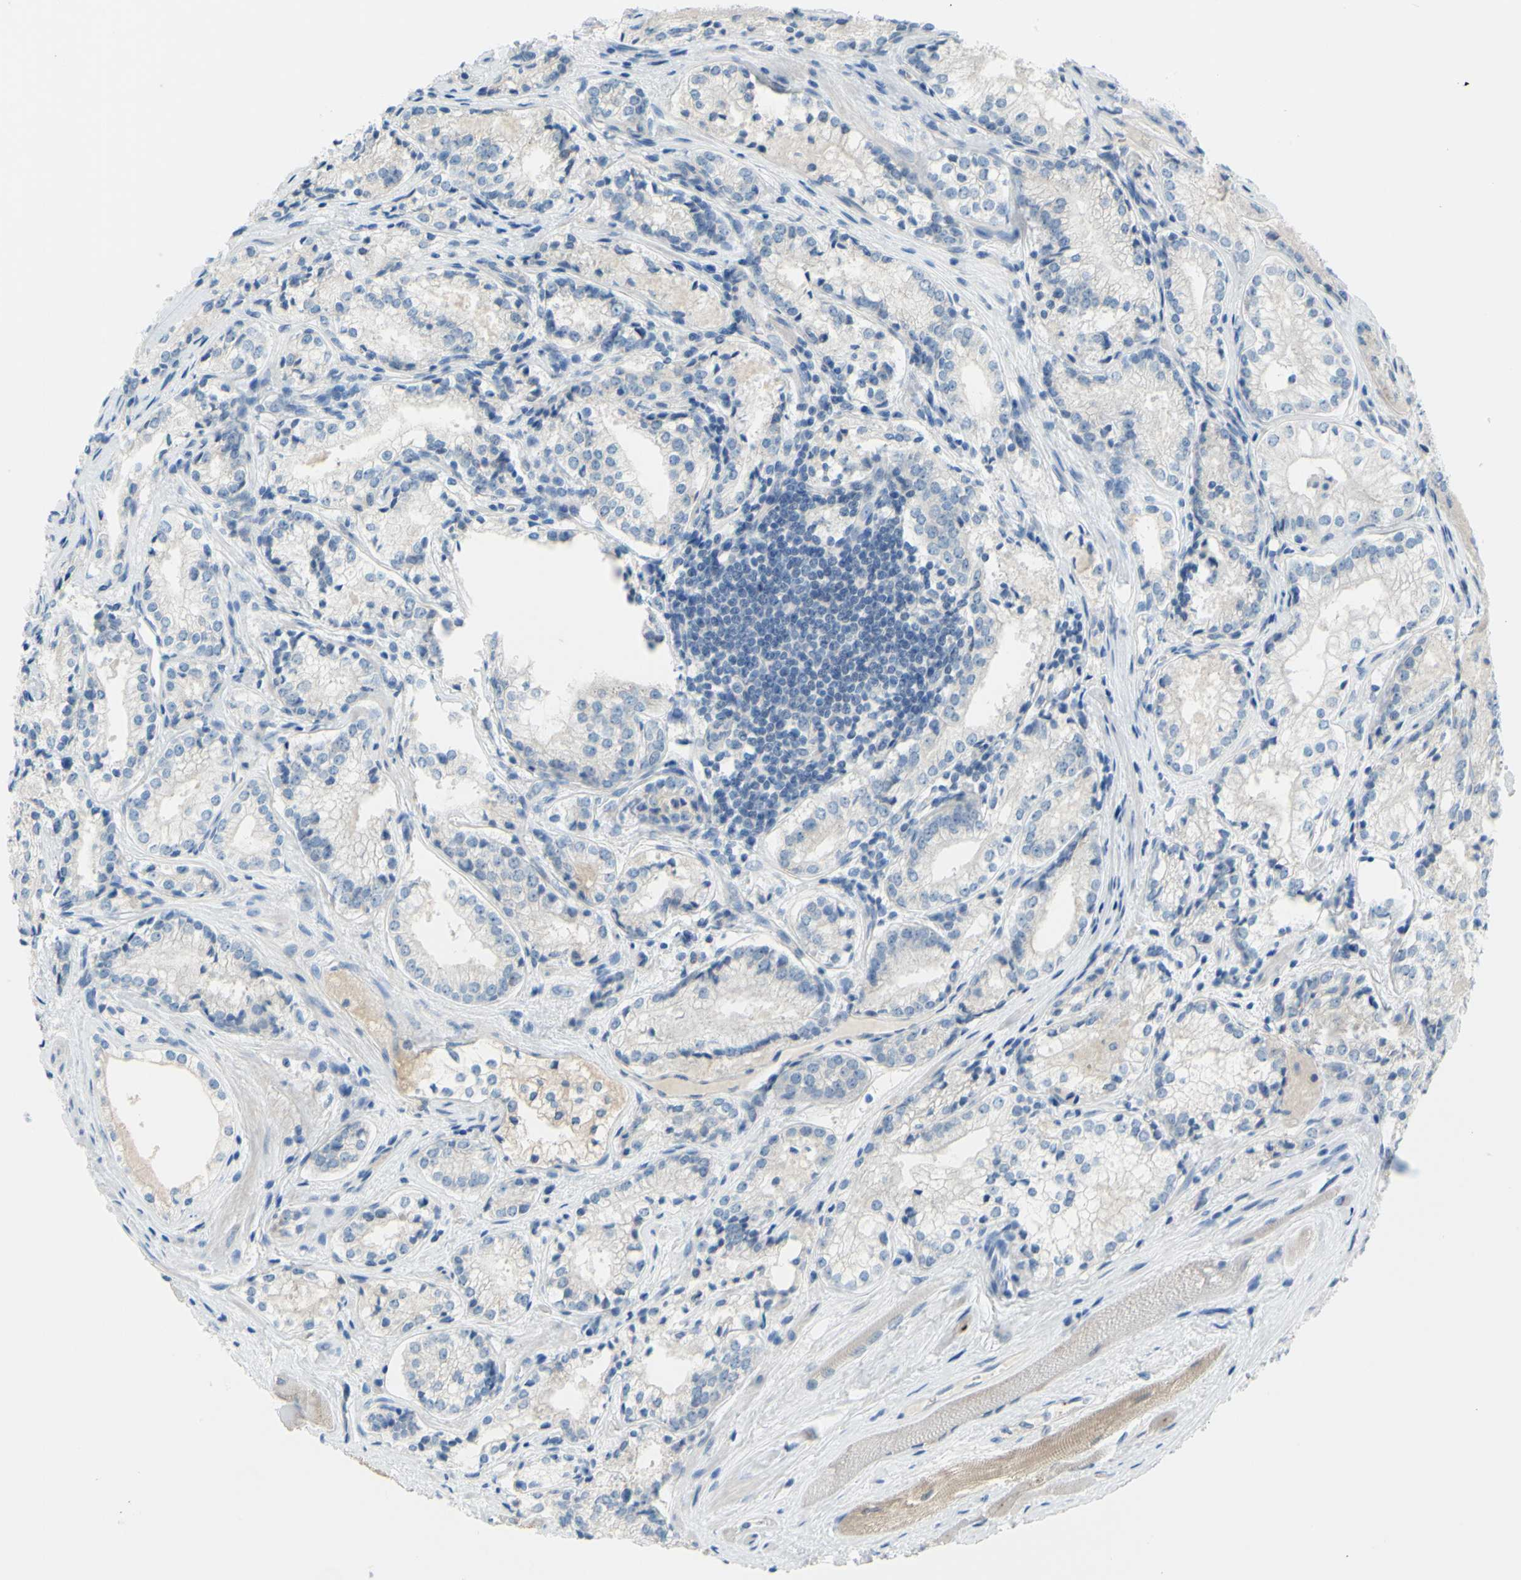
{"staining": {"intensity": "negative", "quantity": "none", "location": "none"}, "tissue": "prostate cancer", "cell_type": "Tumor cells", "image_type": "cancer", "snomed": [{"axis": "morphology", "description": "Adenocarcinoma, Low grade"}, {"axis": "topography", "description": "Prostate"}], "caption": "Prostate adenocarcinoma (low-grade) was stained to show a protein in brown. There is no significant expression in tumor cells.", "gene": "SLC1A2", "patient": {"sex": "male", "age": 60}}